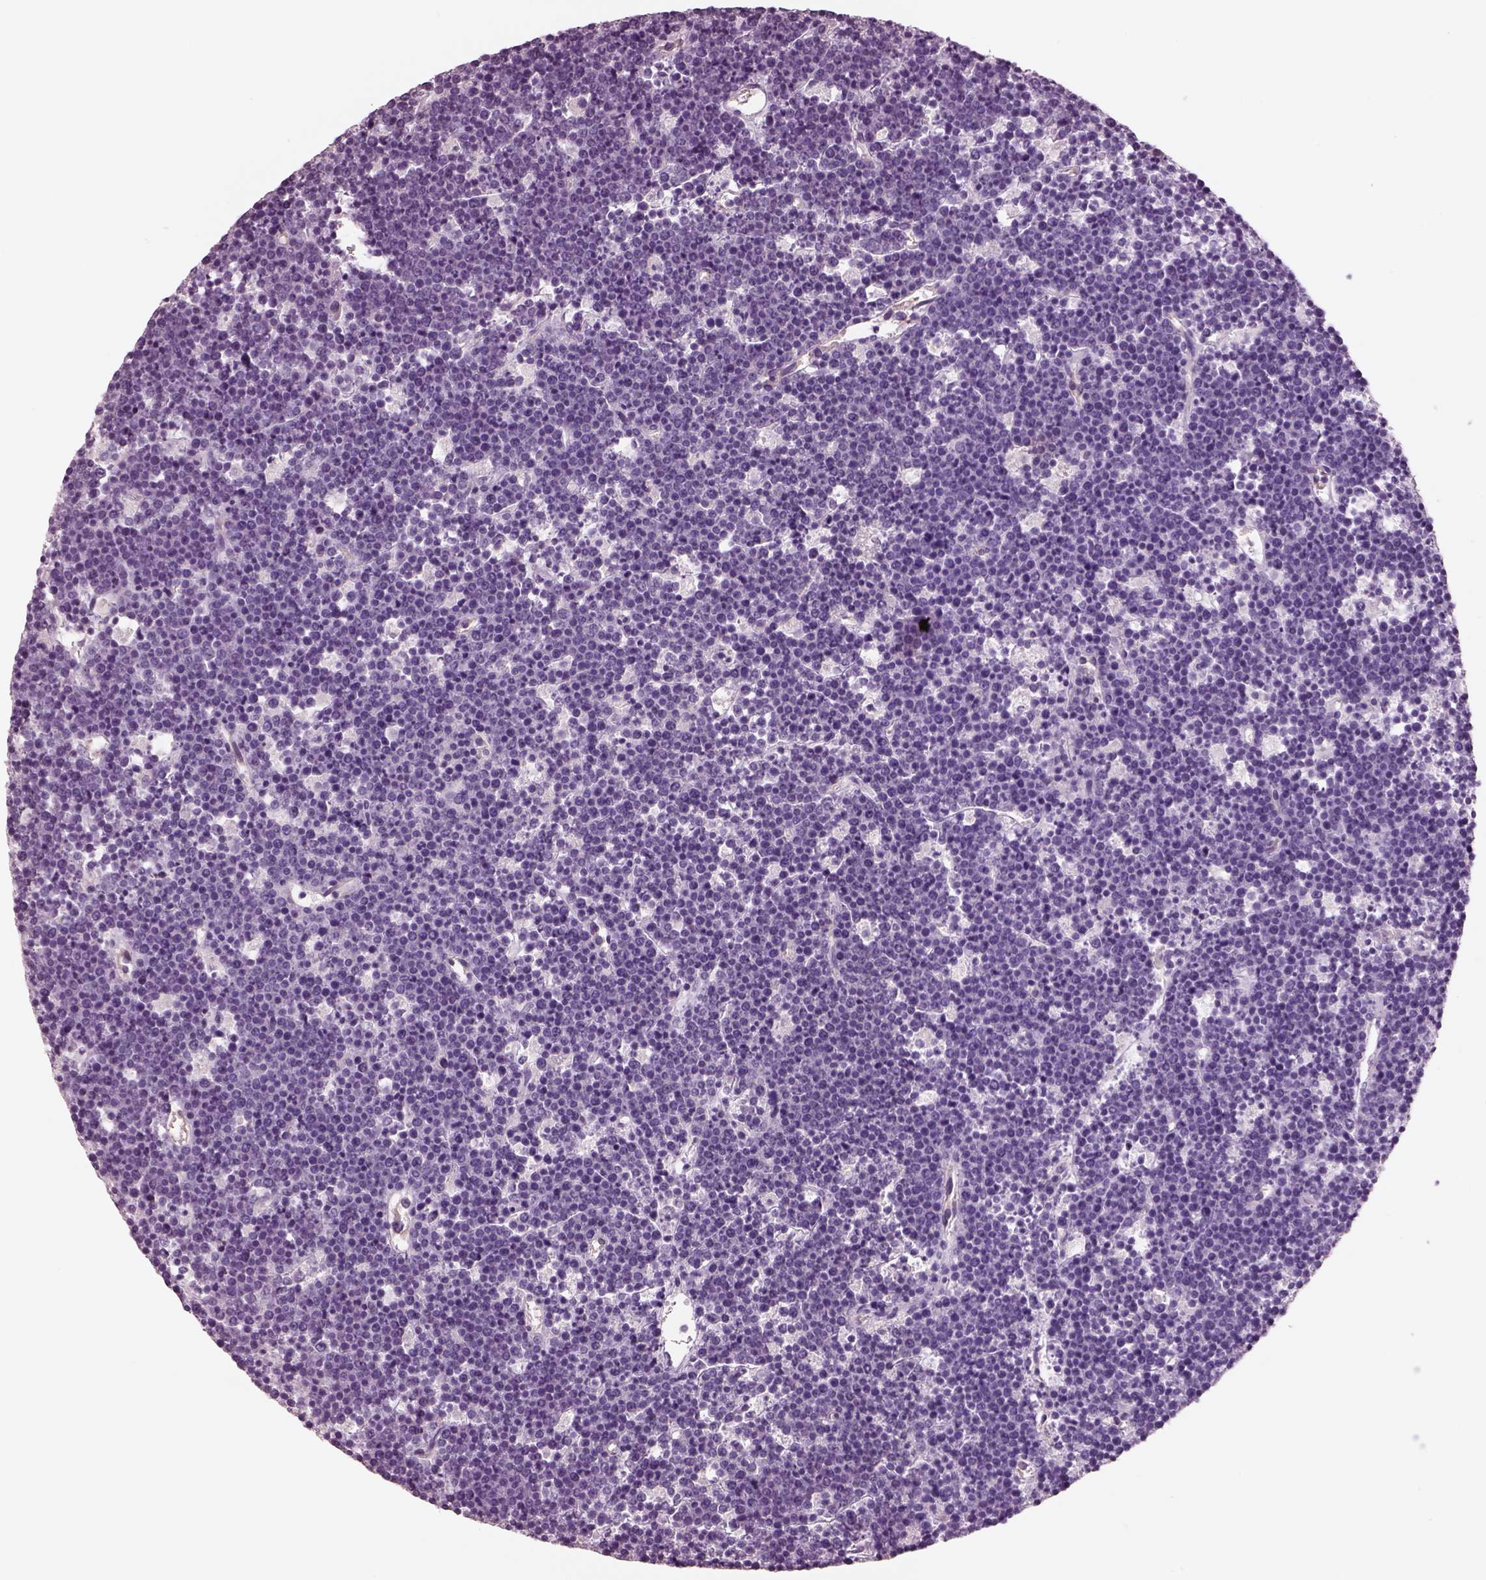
{"staining": {"intensity": "negative", "quantity": "none", "location": "none"}, "tissue": "lymphoma", "cell_type": "Tumor cells", "image_type": "cancer", "snomed": [{"axis": "morphology", "description": "Malignant lymphoma, non-Hodgkin's type, High grade"}, {"axis": "topography", "description": "Ovary"}], "caption": "Tumor cells are negative for brown protein staining in lymphoma. (DAB (3,3'-diaminobenzidine) IHC, high magnification).", "gene": "IGLL1", "patient": {"sex": "female", "age": 56}}